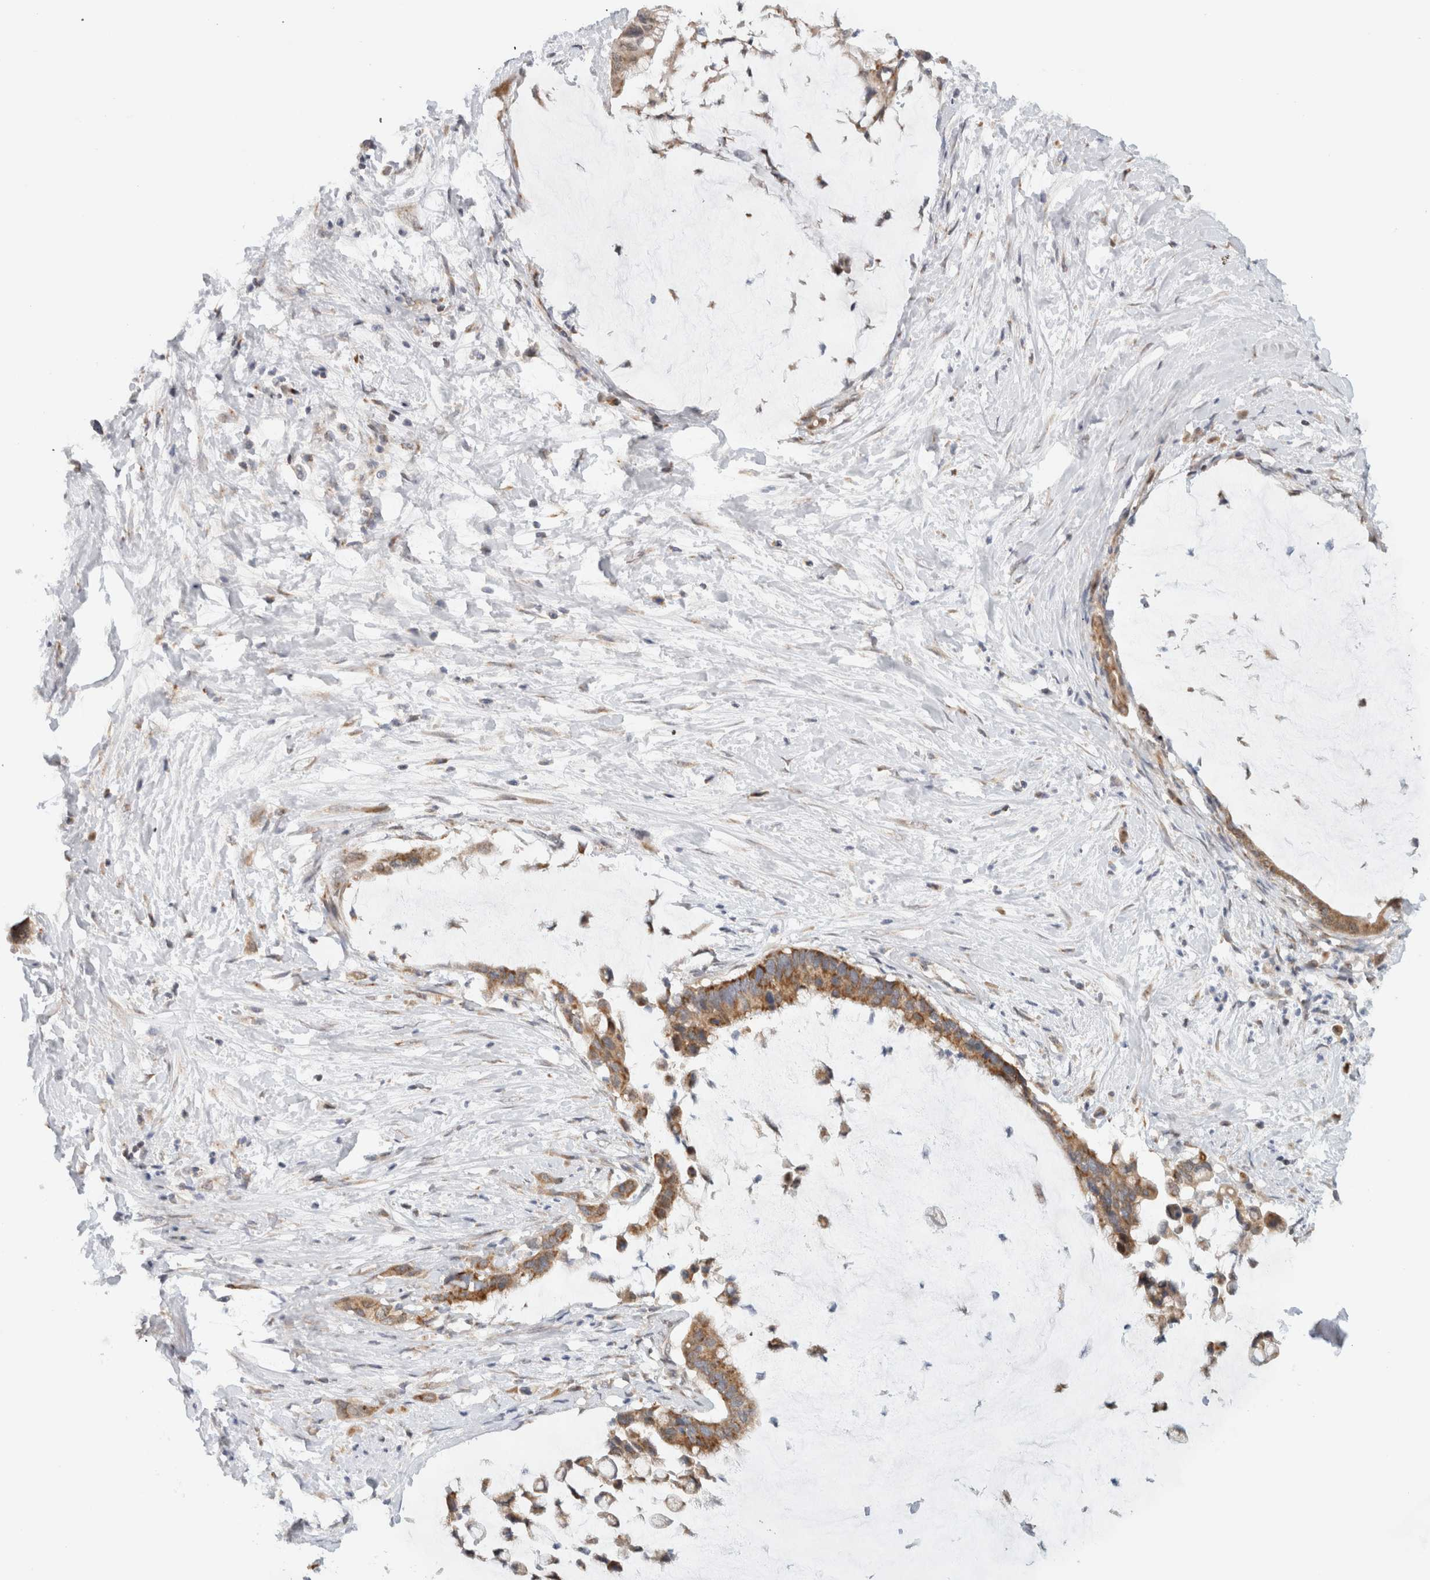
{"staining": {"intensity": "moderate", "quantity": ">75%", "location": "cytoplasmic/membranous"}, "tissue": "pancreatic cancer", "cell_type": "Tumor cells", "image_type": "cancer", "snomed": [{"axis": "morphology", "description": "Adenocarcinoma, NOS"}, {"axis": "topography", "description": "Pancreas"}], "caption": "This photomicrograph shows immunohistochemistry staining of adenocarcinoma (pancreatic), with medium moderate cytoplasmic/membranous positivity in about >75% of tumor cells.", "gene": "CMC2", "patient": {"sex": "male", "age": 41}}